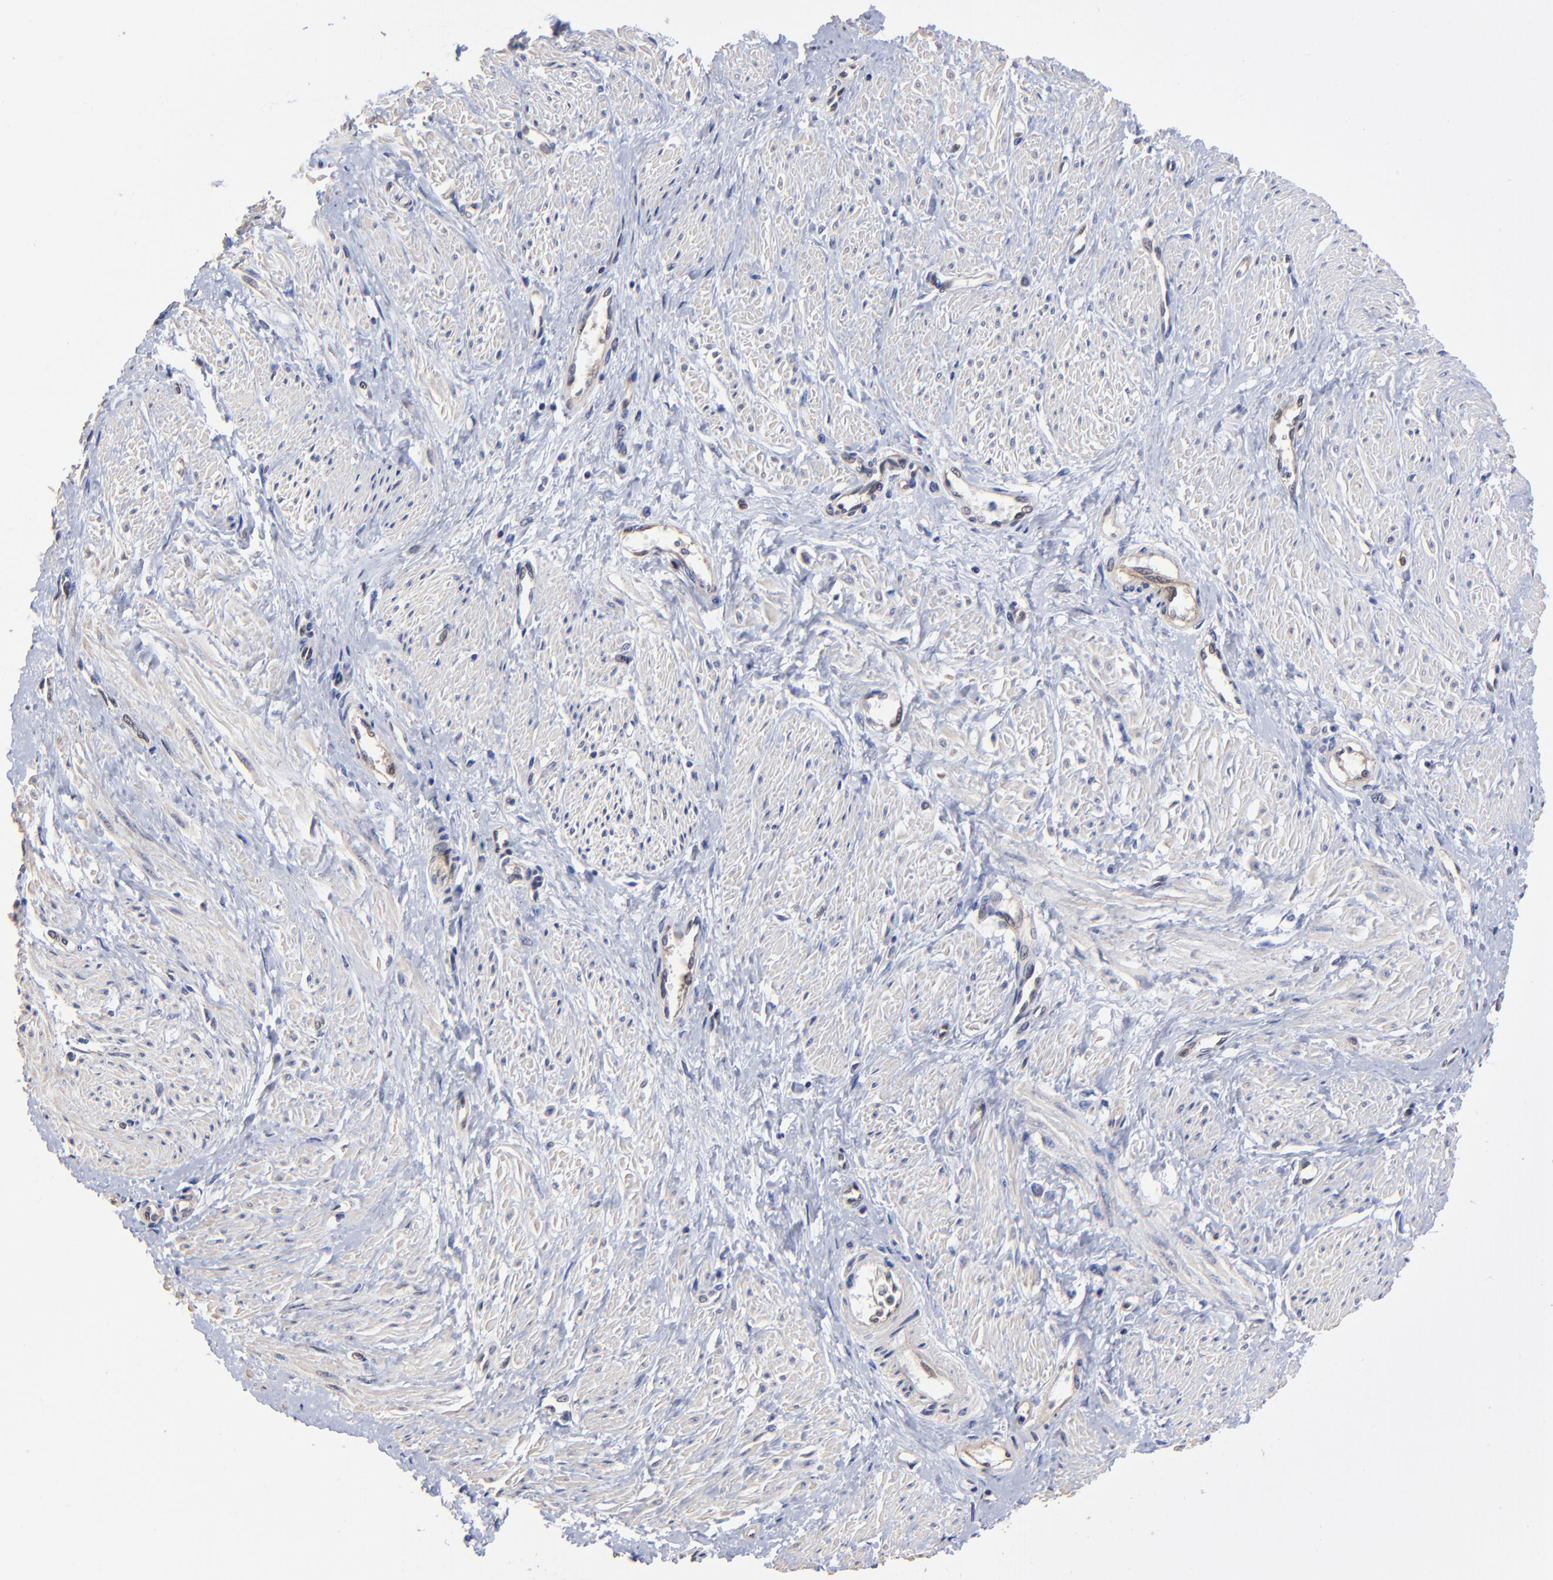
{"staining": {"intensity": "weak", "quantity": "<25%", "location": "cytoplasmic/membranous"}, "tissue": "smooth muscle", "cell_type": "Smooth muscle cells", "image_type": "normal", "snomed": [{"axis": "morphology", "description": "Normal tissue, NOS"}, {"axis": "topography", "description": "Smooth muscle"}, {"axis": "topography", "description": "Uterus"}], "caption": "DAB immunohistochemical staining of unremarkable smooth muscle displays no significant staining in smooth muscle cells.", "gene": "DCTPP1", "patient": {"sex": "female", "age": 39}}